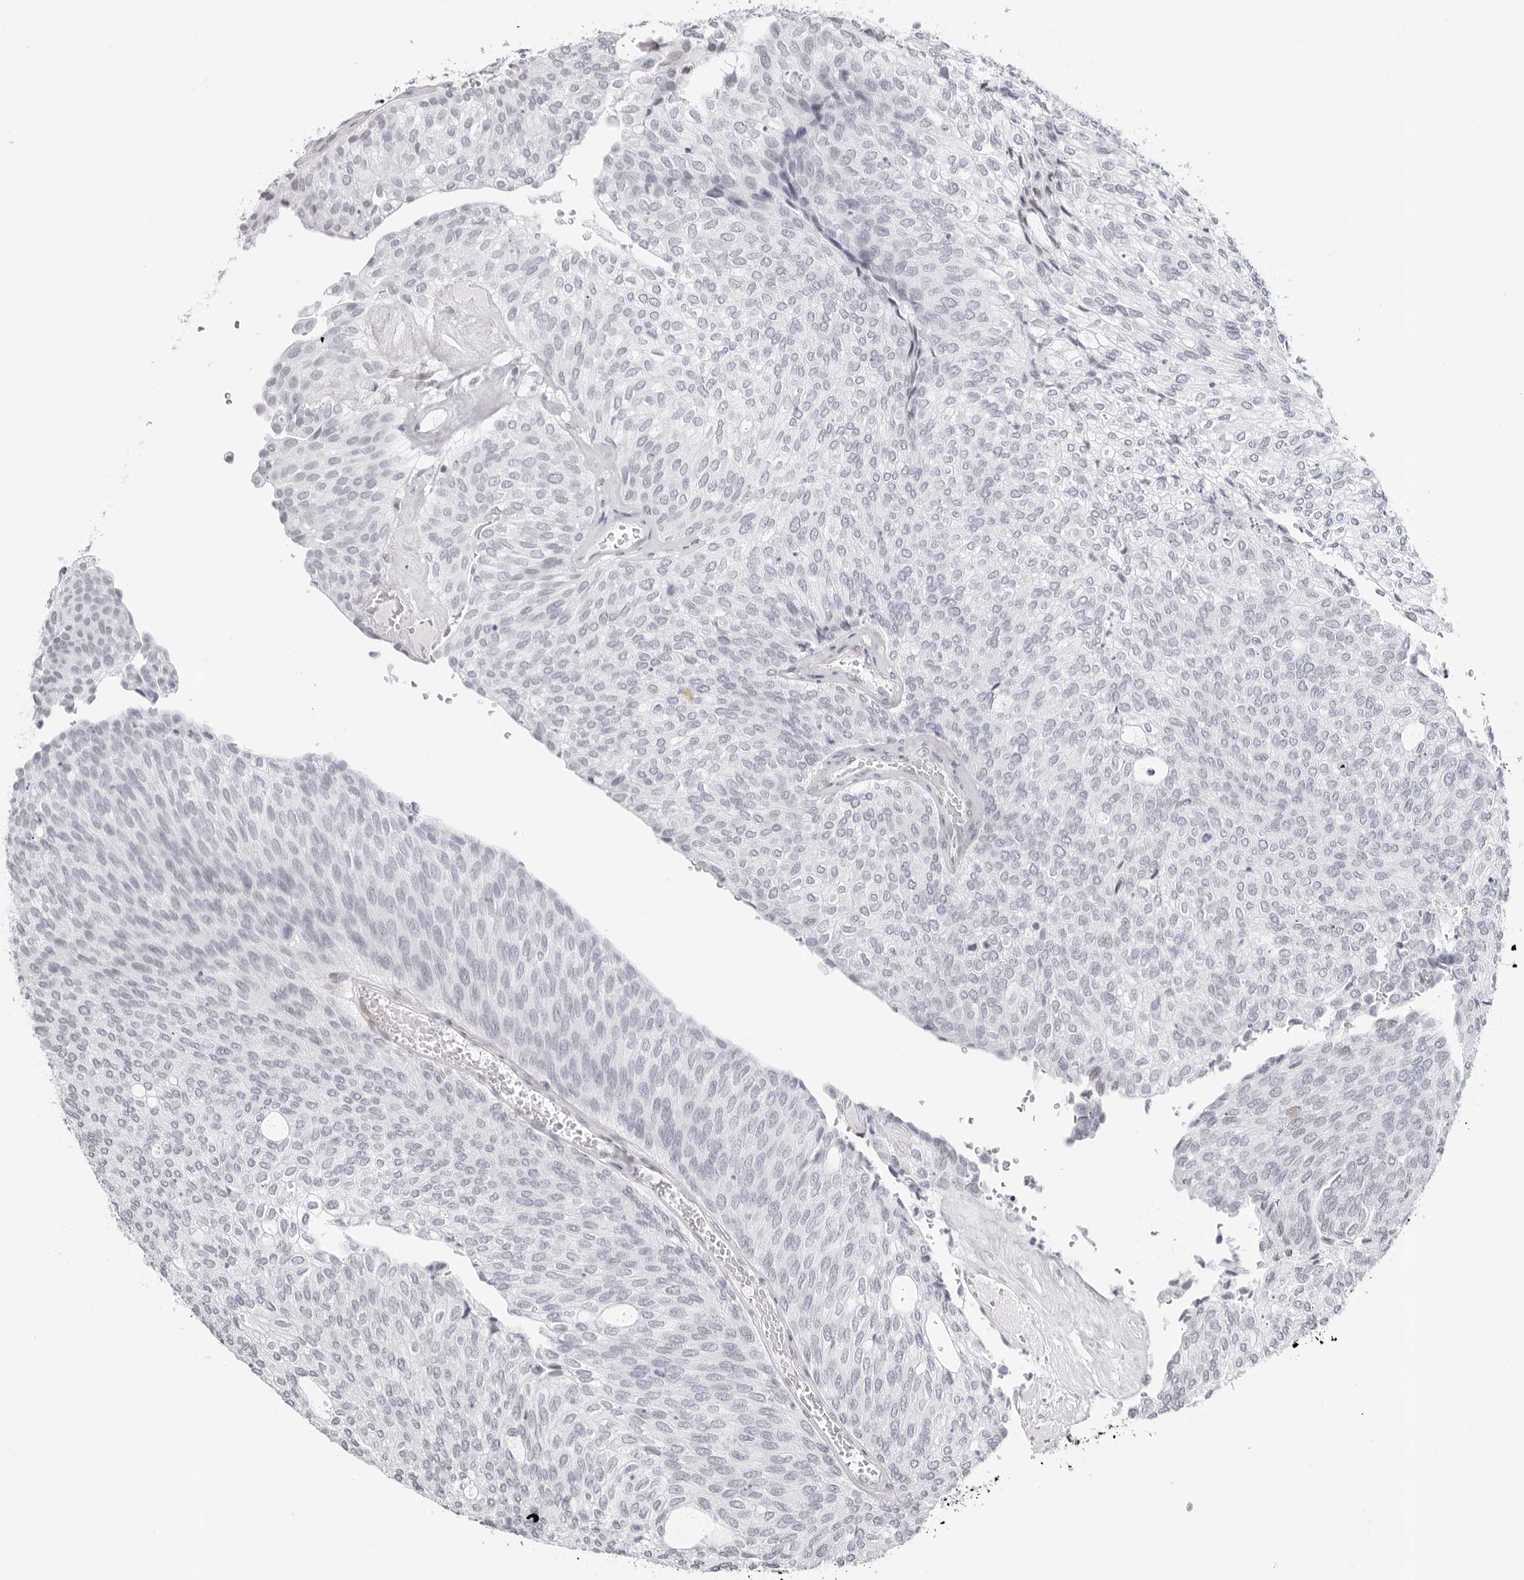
{"staining": {"intensity": "negative", "quantity": "none", "location": "none"}, "tissue": "urothelial cancer", "cell_type": "Tumor cells", "image_type": "cancer", "snomed": [{"axis": "morphology", "description": "Urothelial carcinoma, Low grade"}, {"axis": "topography", "description": "Urinary bladder"}], "caption": "Immunohistochemistry (IHC) micrograph of neoplastic tissue: human low-grade urothelial carcinoma stained with DAB reveals no significant protein staining in tumor cells. (DAB (3,3'-diaminobenzidine) immunohistochemistry with hematoxylin counter stain).", "gene": "NTPCR", "patient": {"sex": "female", "age": 79}}